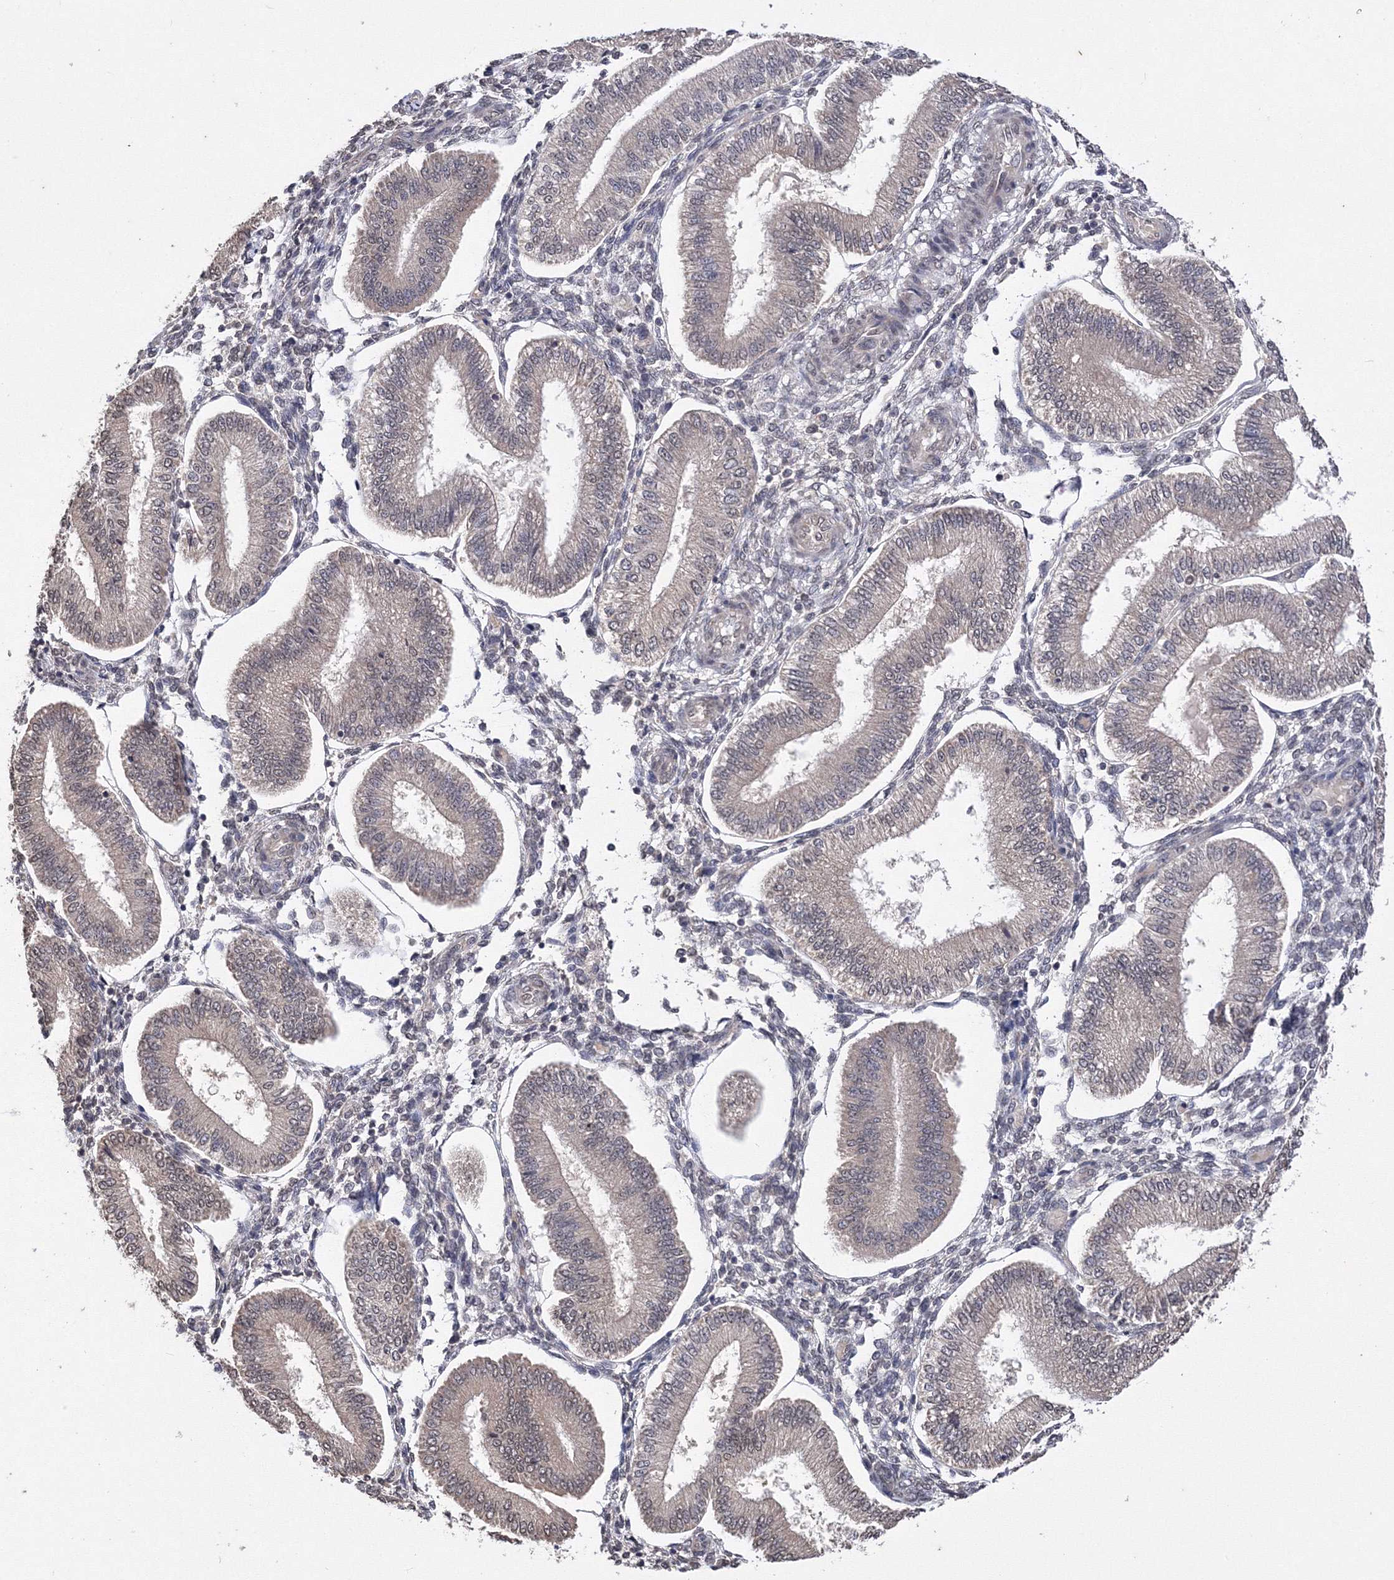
{"staining": {"intensity": "weak", "quantity": "25%-75%", "location": "nuclear"}, "tissue": "endometrium", "cell_type": "Cells in endometrial stroma", "image_type": "normal", "snomed": [{"axis": "morphology", "description": "Normal tissue, NOS"}, {"axis": "topography", "description": "Endometrium"}], "caption": "Cells in endometrial stroma reveal low levels of weak nuclear positivity in approximately 25%-75% of cells in benign endometrium.", "gene": "GPN1", "patient": {"sex": "female", "age": 39}}